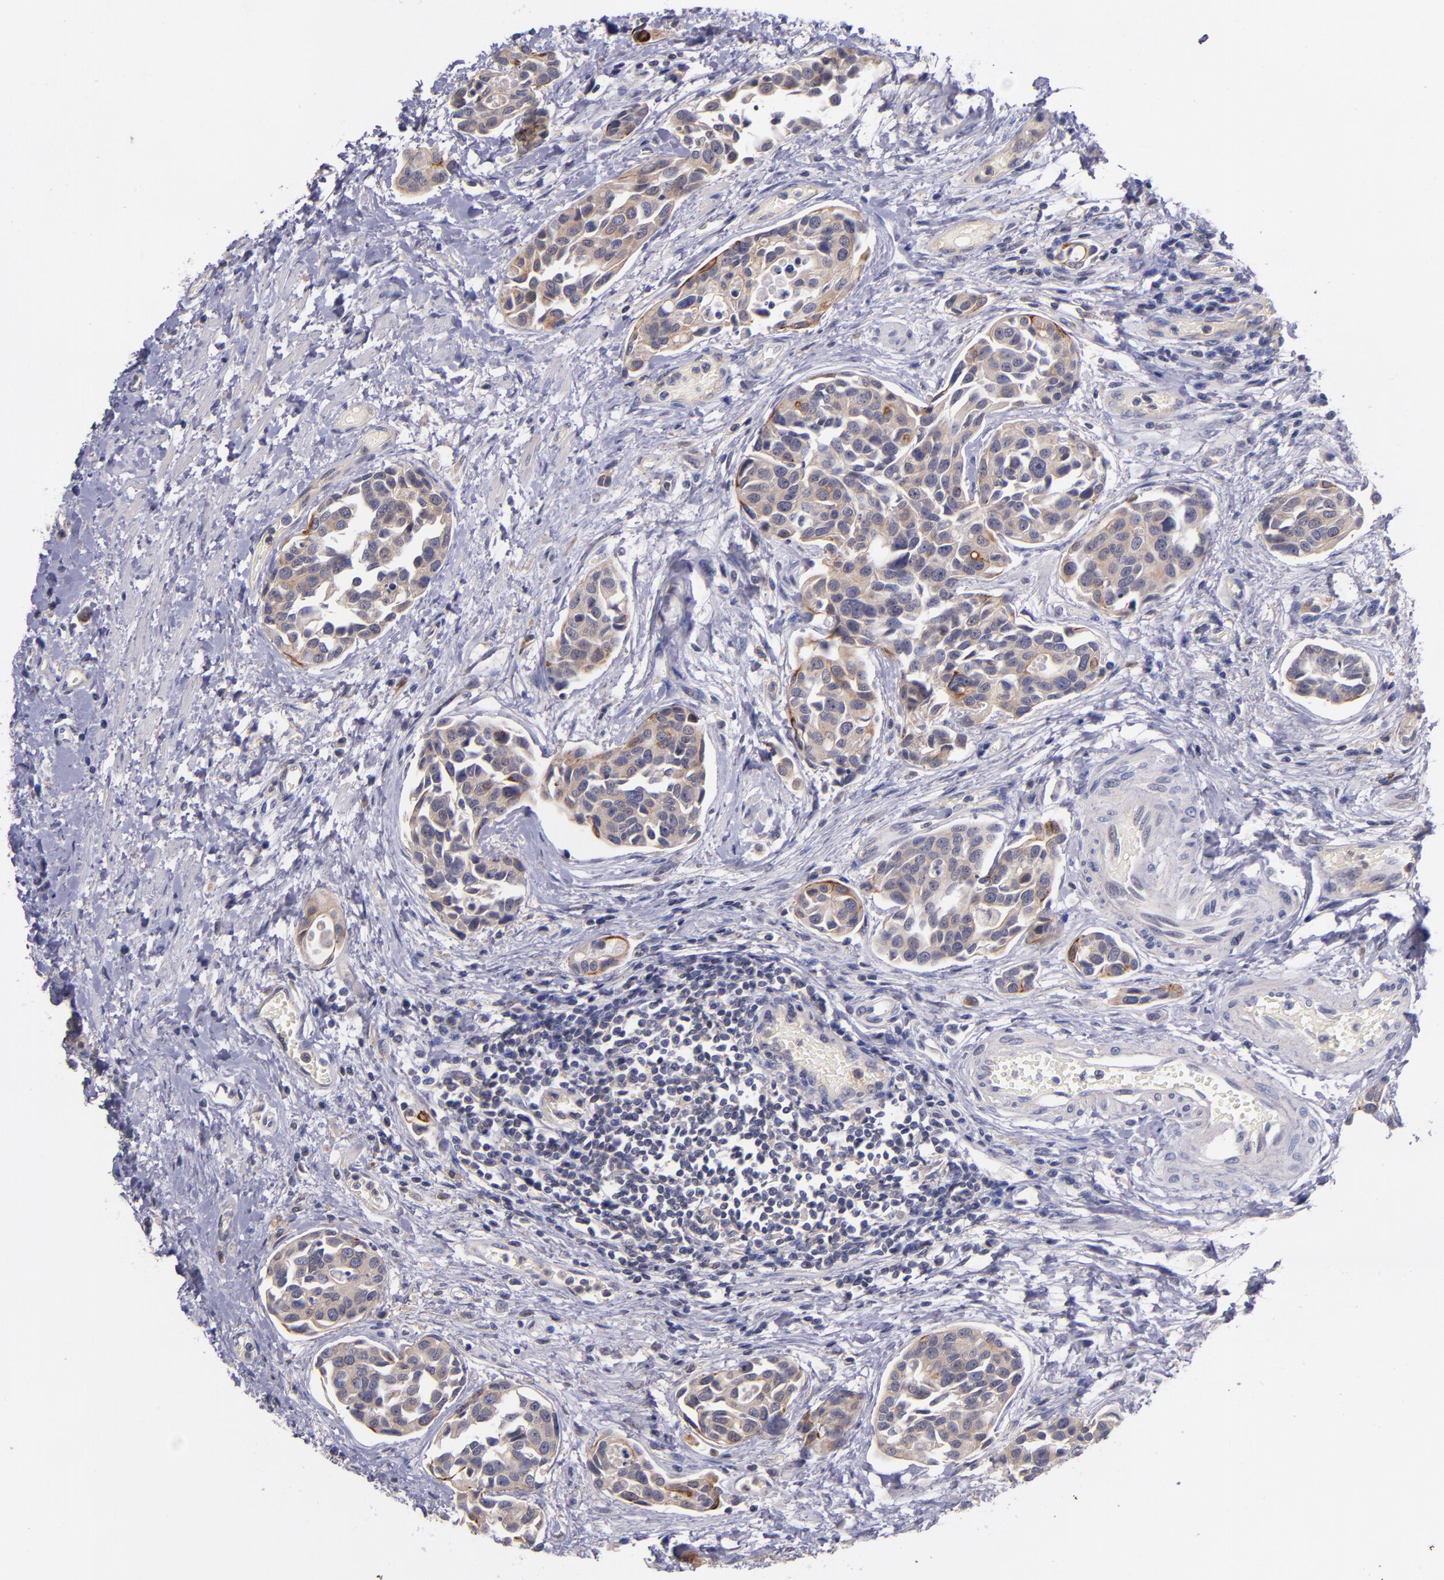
{"staining": {"intensity": "moderate", "quantity": ">75%", "location": "cytoplasmic/membranous"}, "tissue": "urothelial cancer", "cell_type": "Tumor cells", "image_type": "cancer", "snomed": [{"axis": "morphology", "description": "Urothelial carcinoma, High grade"}, {"axis": "topography", "description": "Urinary bladder"}], "caption": "A micrograph showing moderate cytoplasmic/membranous positivity in about >75% of tumor cells in urothelial carcinoma (high-grade), as visualized by brown immunohistochemical staining.", "gene": "RBP4", "patient": {"sex": "male", "age": 78}}